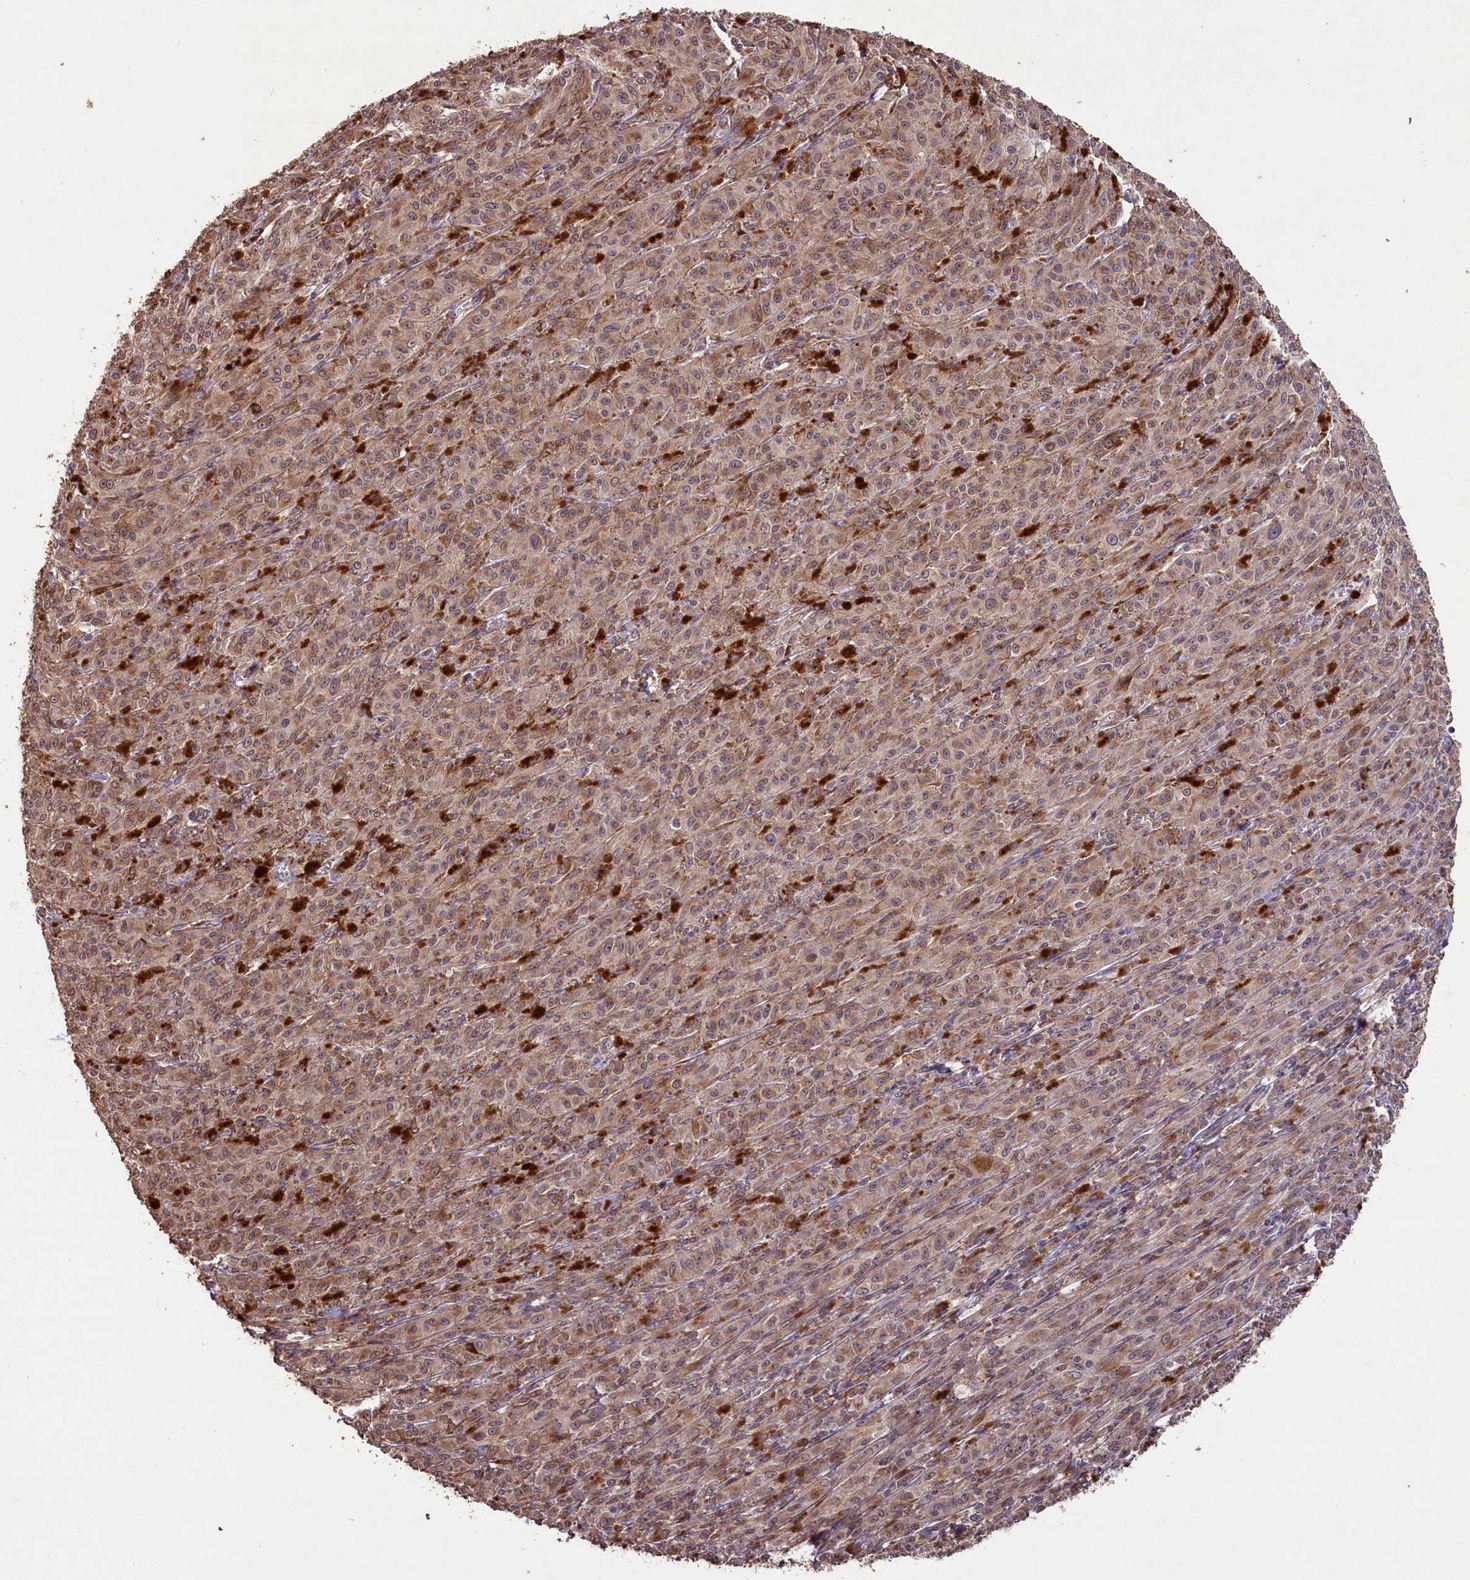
{"staining": {"intensity": "weak", "quantity": ">75%", "location": "cytoplasmic/membranous"}, "tissue": "melanoma", "cell_type": "Tumor cells", "image_type": "cancer", "snomed": [{"axis": "morphology", "description": "Malignant melanoma, NOS"}, {"axis": "topography", "description": "Skin"}], "caption": "Protein expression analysis of human melanoma reveals weak cytoplasmic/membranous positivity in about >75% of tumor cells. Nuclei are stained in blue.", "gene": "SLC38A7", "patient": {"sex": "female", "age": 52}}